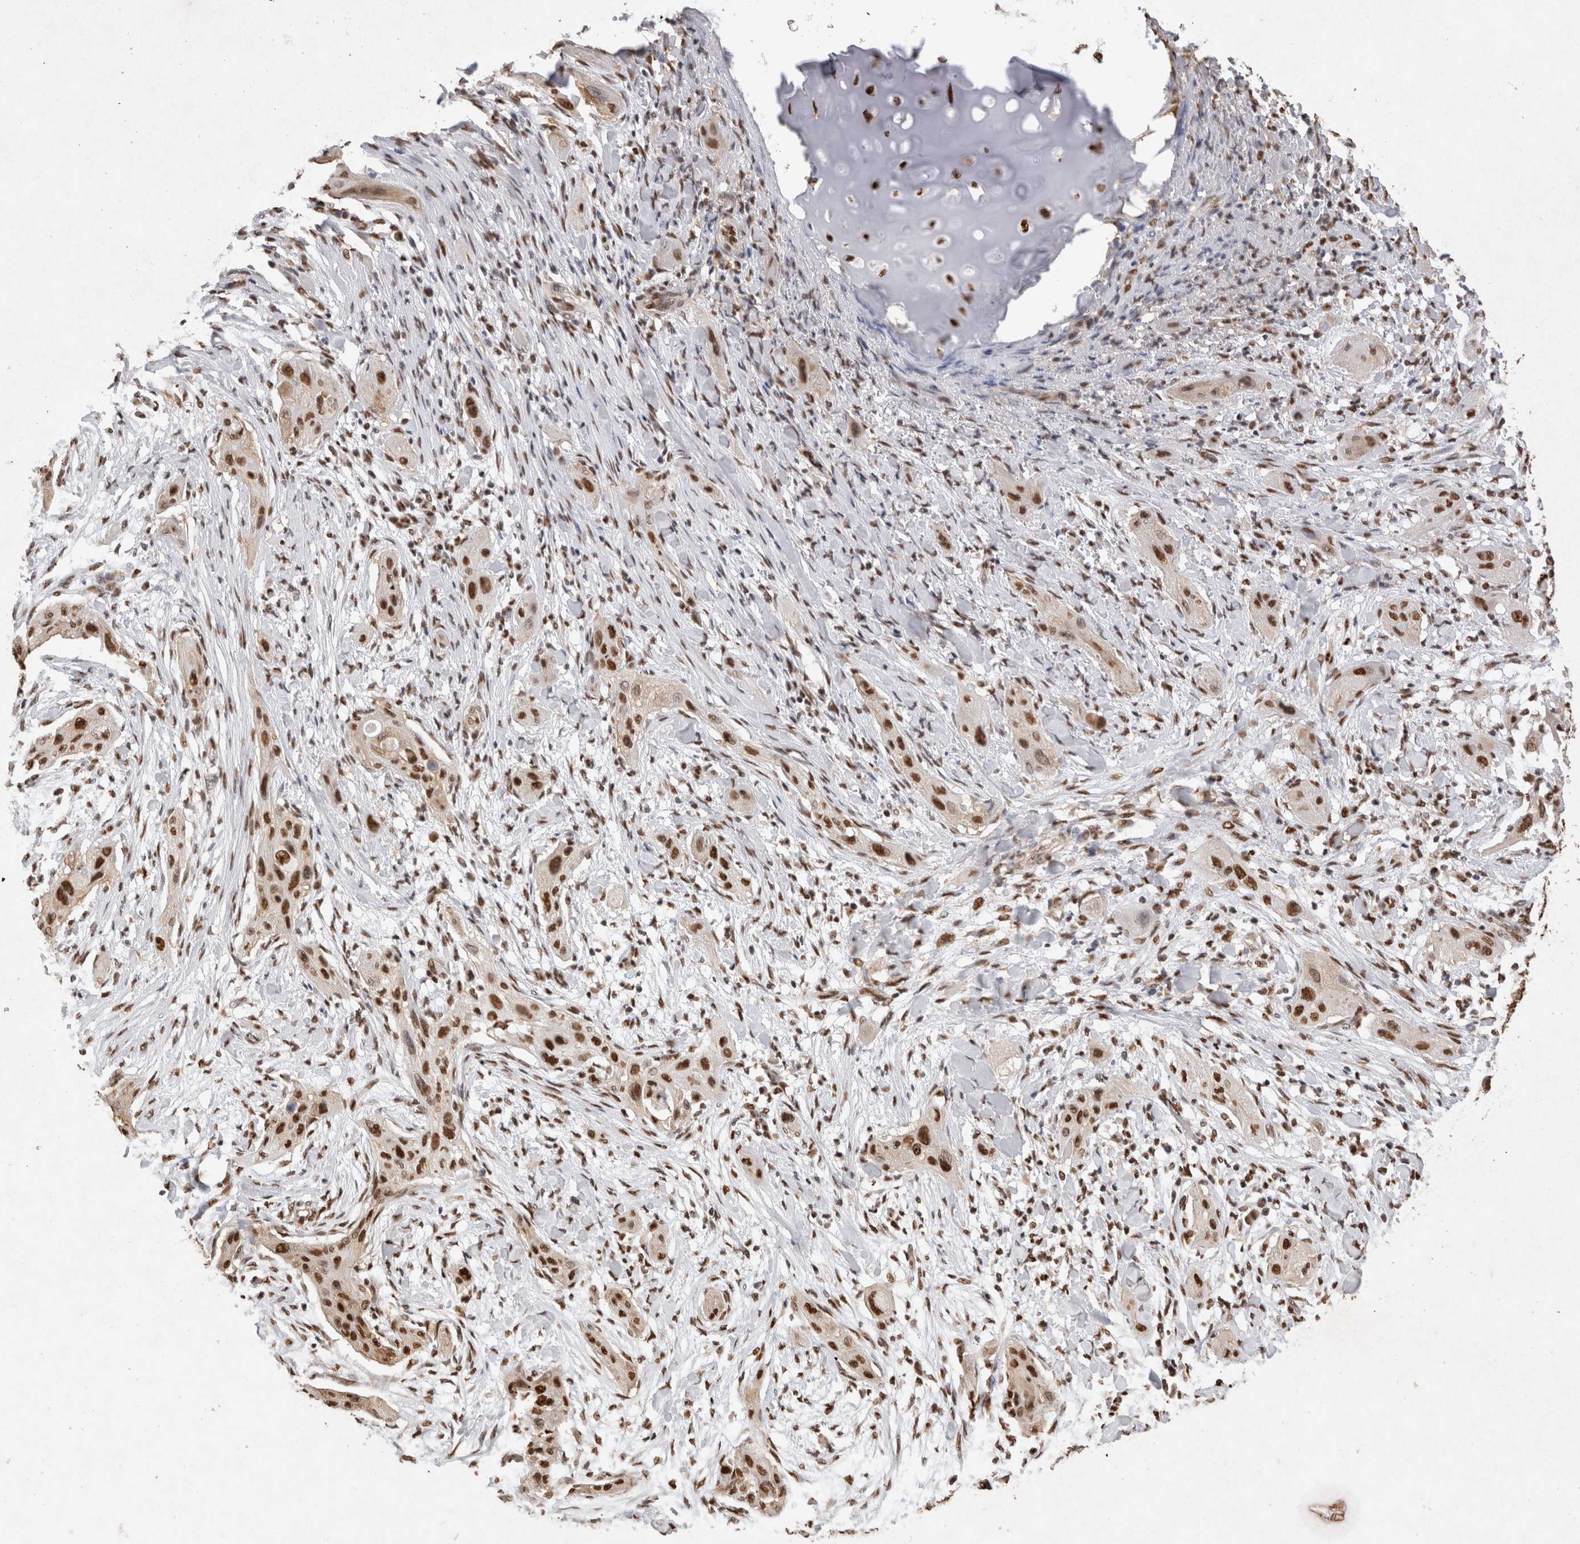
{"staining": {"intensity": "strong", "quantity": ">75%", "location": "nuclear"}, "tissue": "lung cancer", "cell_type": "Tumor cells", "image_type": "cancer", "snomed": [{"axis": "morphology", "description": "Squamous cell carcinoma, NOS"}, {"axis": "topography", "description": "Lung"}], "caption": "IHC photomicrograph of human lung cancer stained for a protein (brown), which demonstrates high levels of strong nuclear expression in approximately >75% of tumor cells.", "gene": "HDGF", "patient": {"sex": "female", "age": 47}}